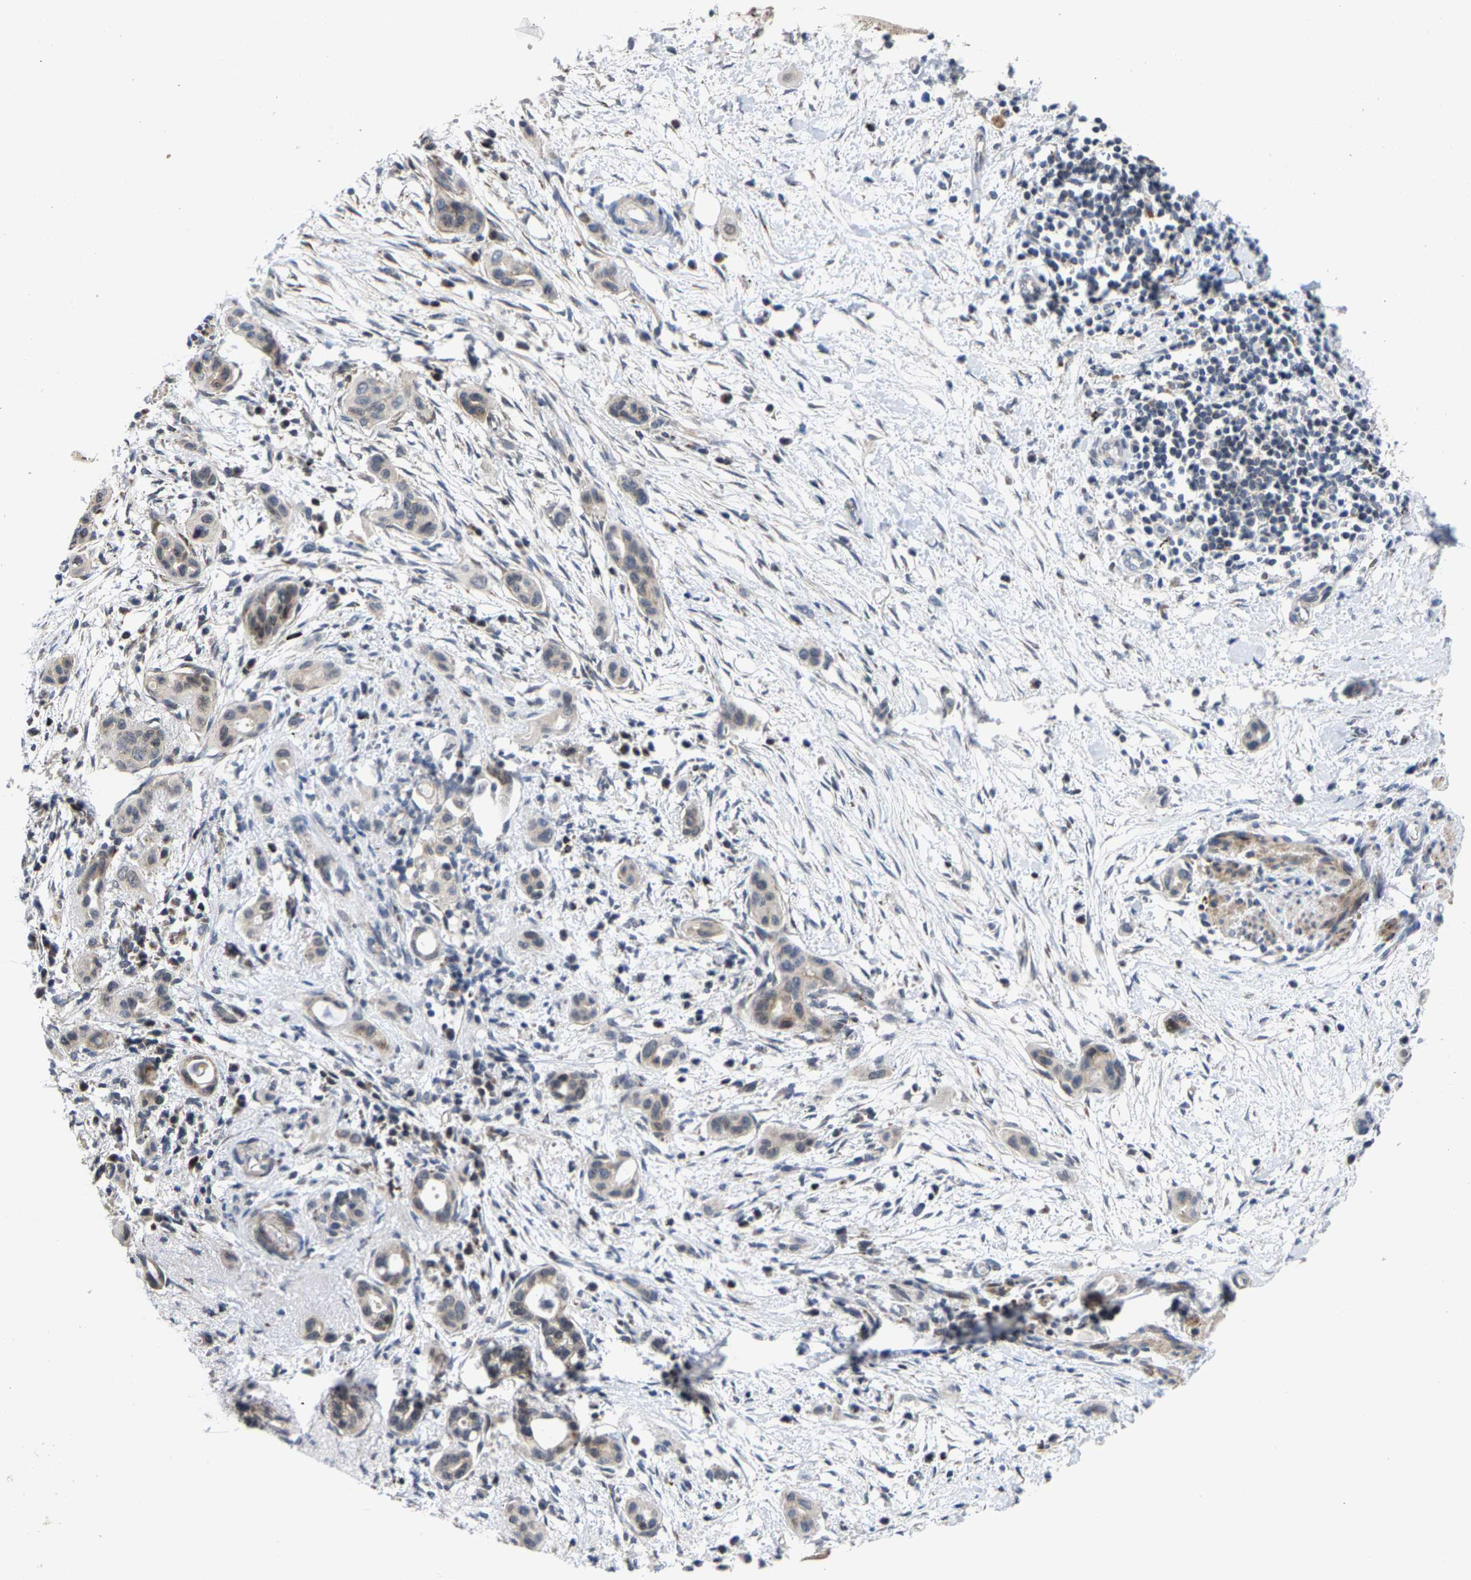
{"staining": {"intensity": "weak", "quantity": "<25%", "location": "cytoplasmic/membranous"}, "tissue": "pancreatic cancer", "cell_type": "Tumor cells", "image_type": "cancer", "snomed": [{"axis": "morphology", "description": "Adenocarcinoma, NOS"}, {"axis": "topography", "description": "Pancreas"}], "caption": "Tumor cells show no significant staining in pancreatic cancer (adenocarcinoma).", "gene": "TDRKH", "patient": {"sex": "male", "age": 59}}